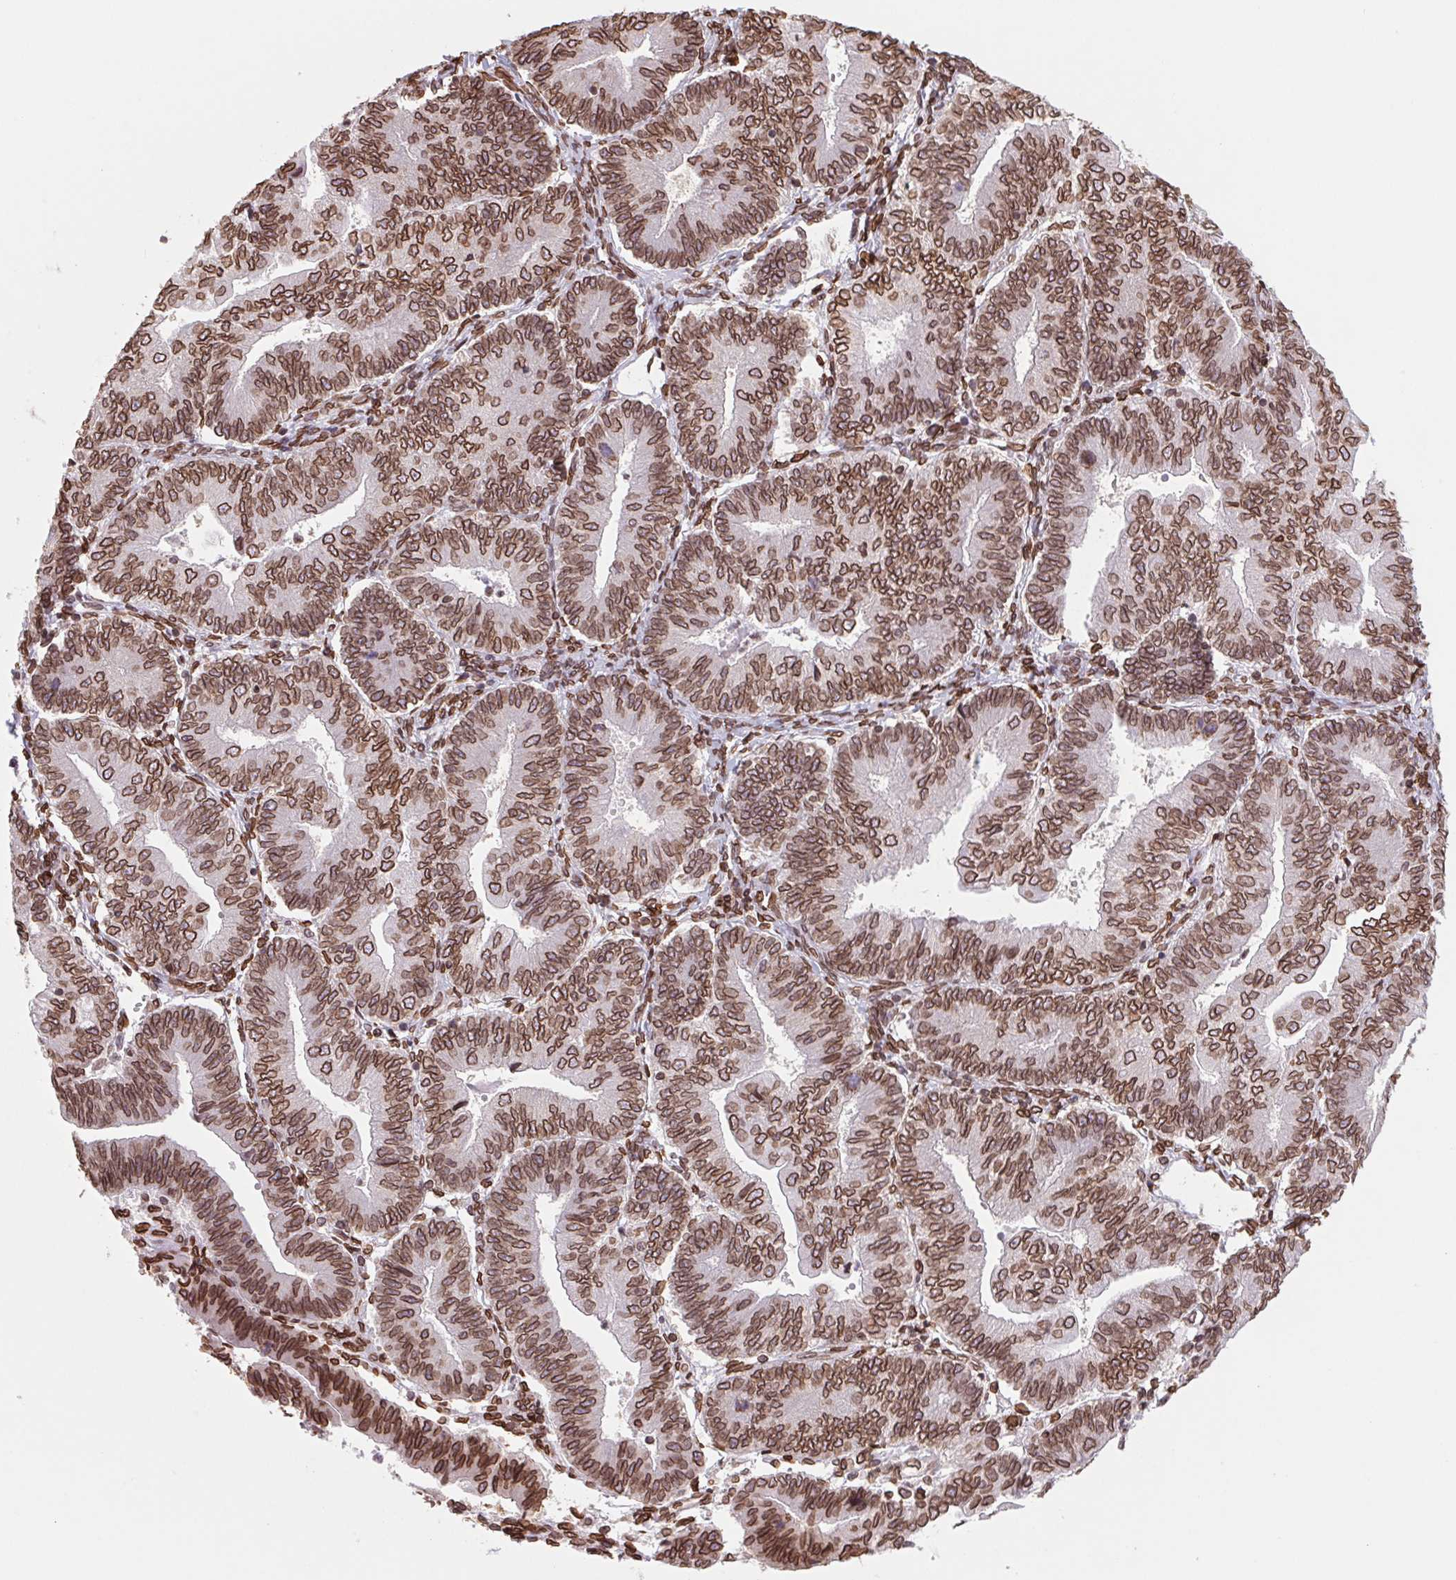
{"staining": {"intensity": "strong", "quantity": ">75%", "location": "cytoplasmic/membranous,nuclear"}, "tissue": "endometrial cancer", "cell_type": "Tumor cells", "image_type": "cancer", "snomed": [{"axis": "morphology", "description": "Adenocarcinoma, NOS"}, {"axis": "topography", "description": "Endometrium"}], "caption": "IHC (DAB) staining of human endometrial cancer shows strong cytoplasmic/membranous and nuclear protein positivity in approximately >75% of tumor cells.", "gene": "LMNB2", "patient": {"sex": "female", "age": 65}}